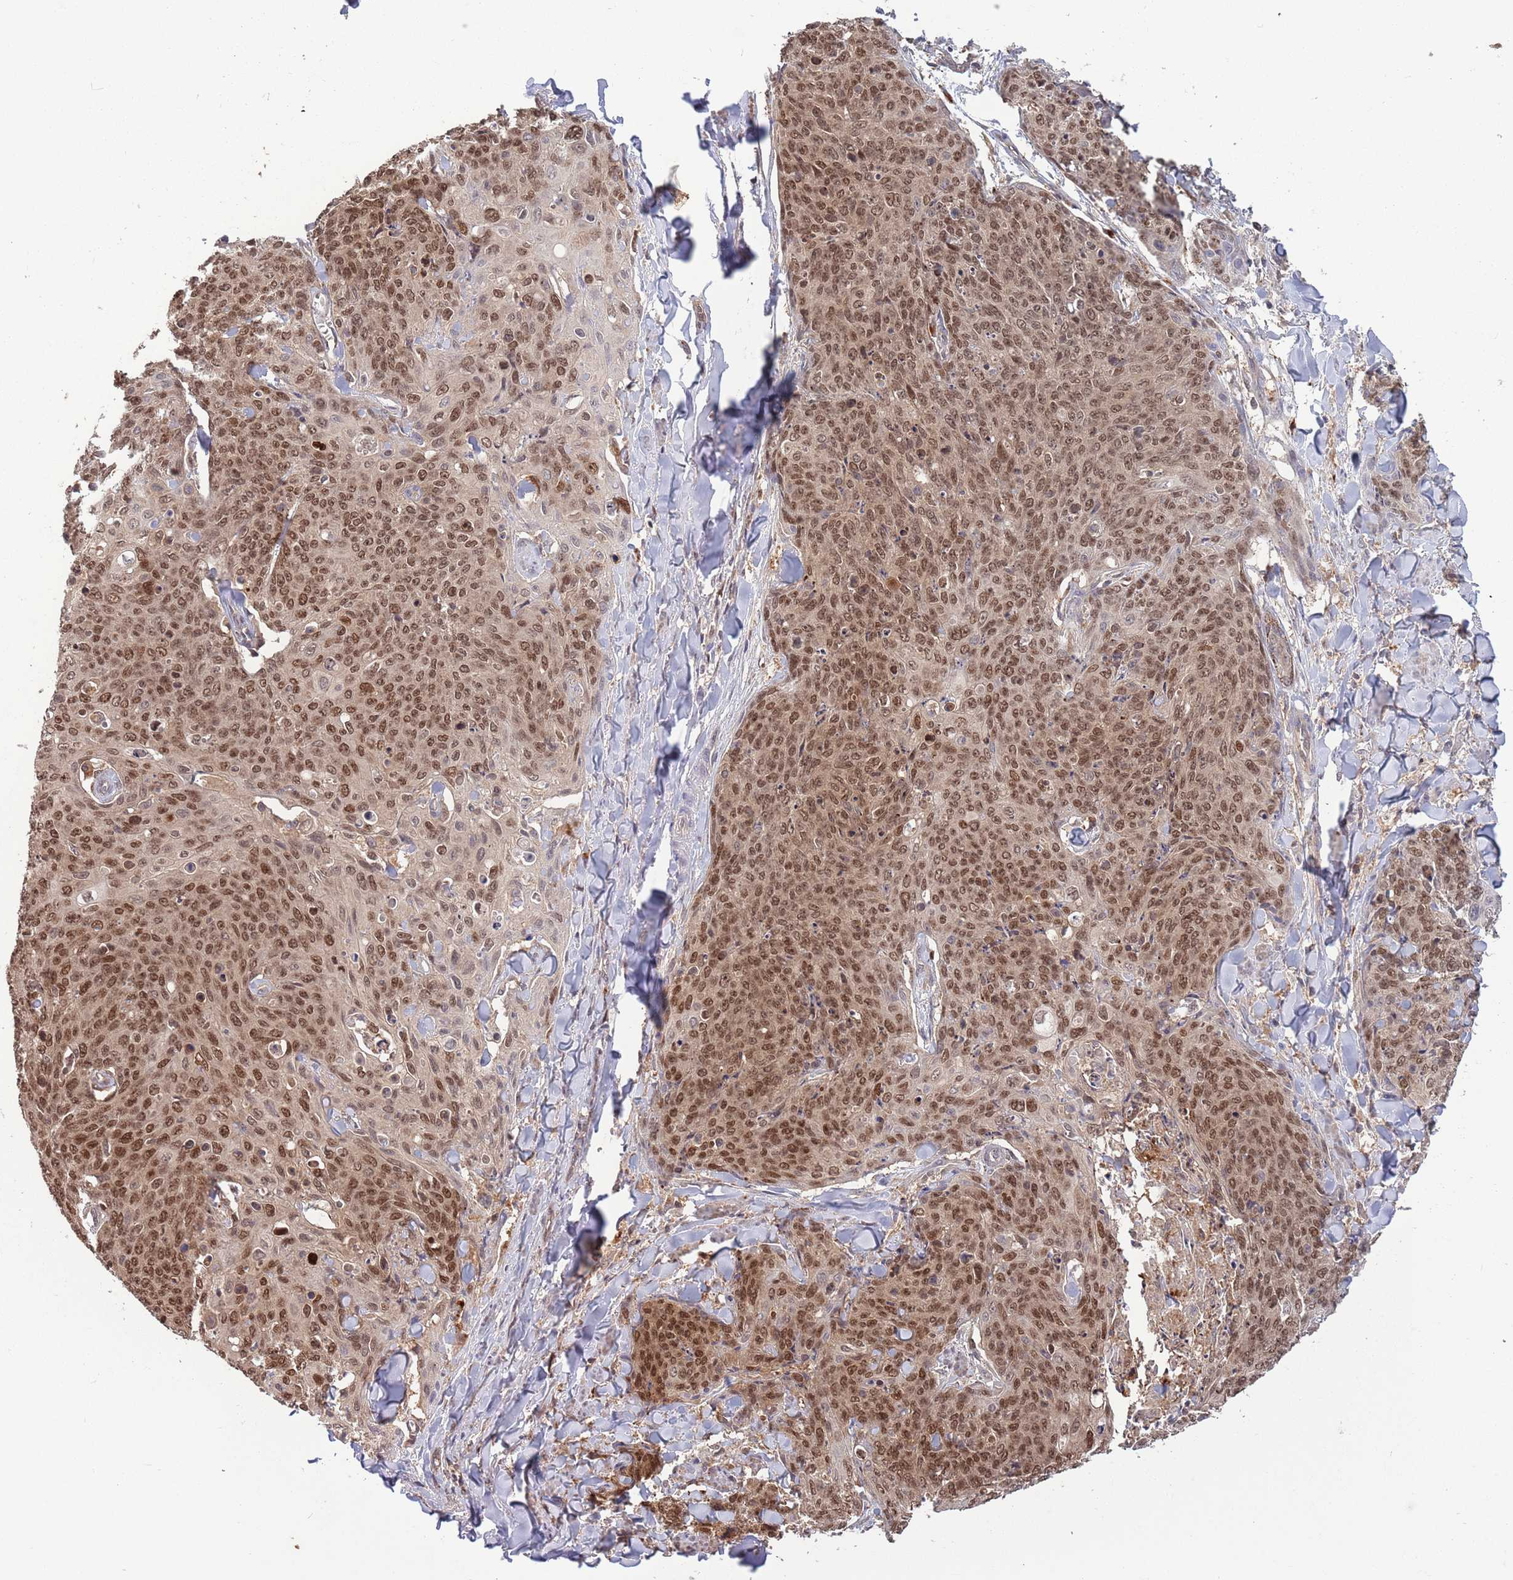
{"staining": {"intensity": "moderate", "quantity": ">75%", "location": "nuclear"}, "tissue": "skin cancer", "cell_type": "Tumor cells", "image_type": "cancer", "snomed": [{"axis": "morphology", "description": "Squamous cell carcinoma, NOS"}, {"axis": "topography", "description": "Skin"}, {"axis": "topography", "description": "Vulva"}], "caption": "A medium amount of moderate nuclear staining is present in approximately >75% of tumor cells in skin cancer (squamous cell carcinoma) tissue.", "gene": "SALL1", "patient": {"sex": "female", "age": 85}}